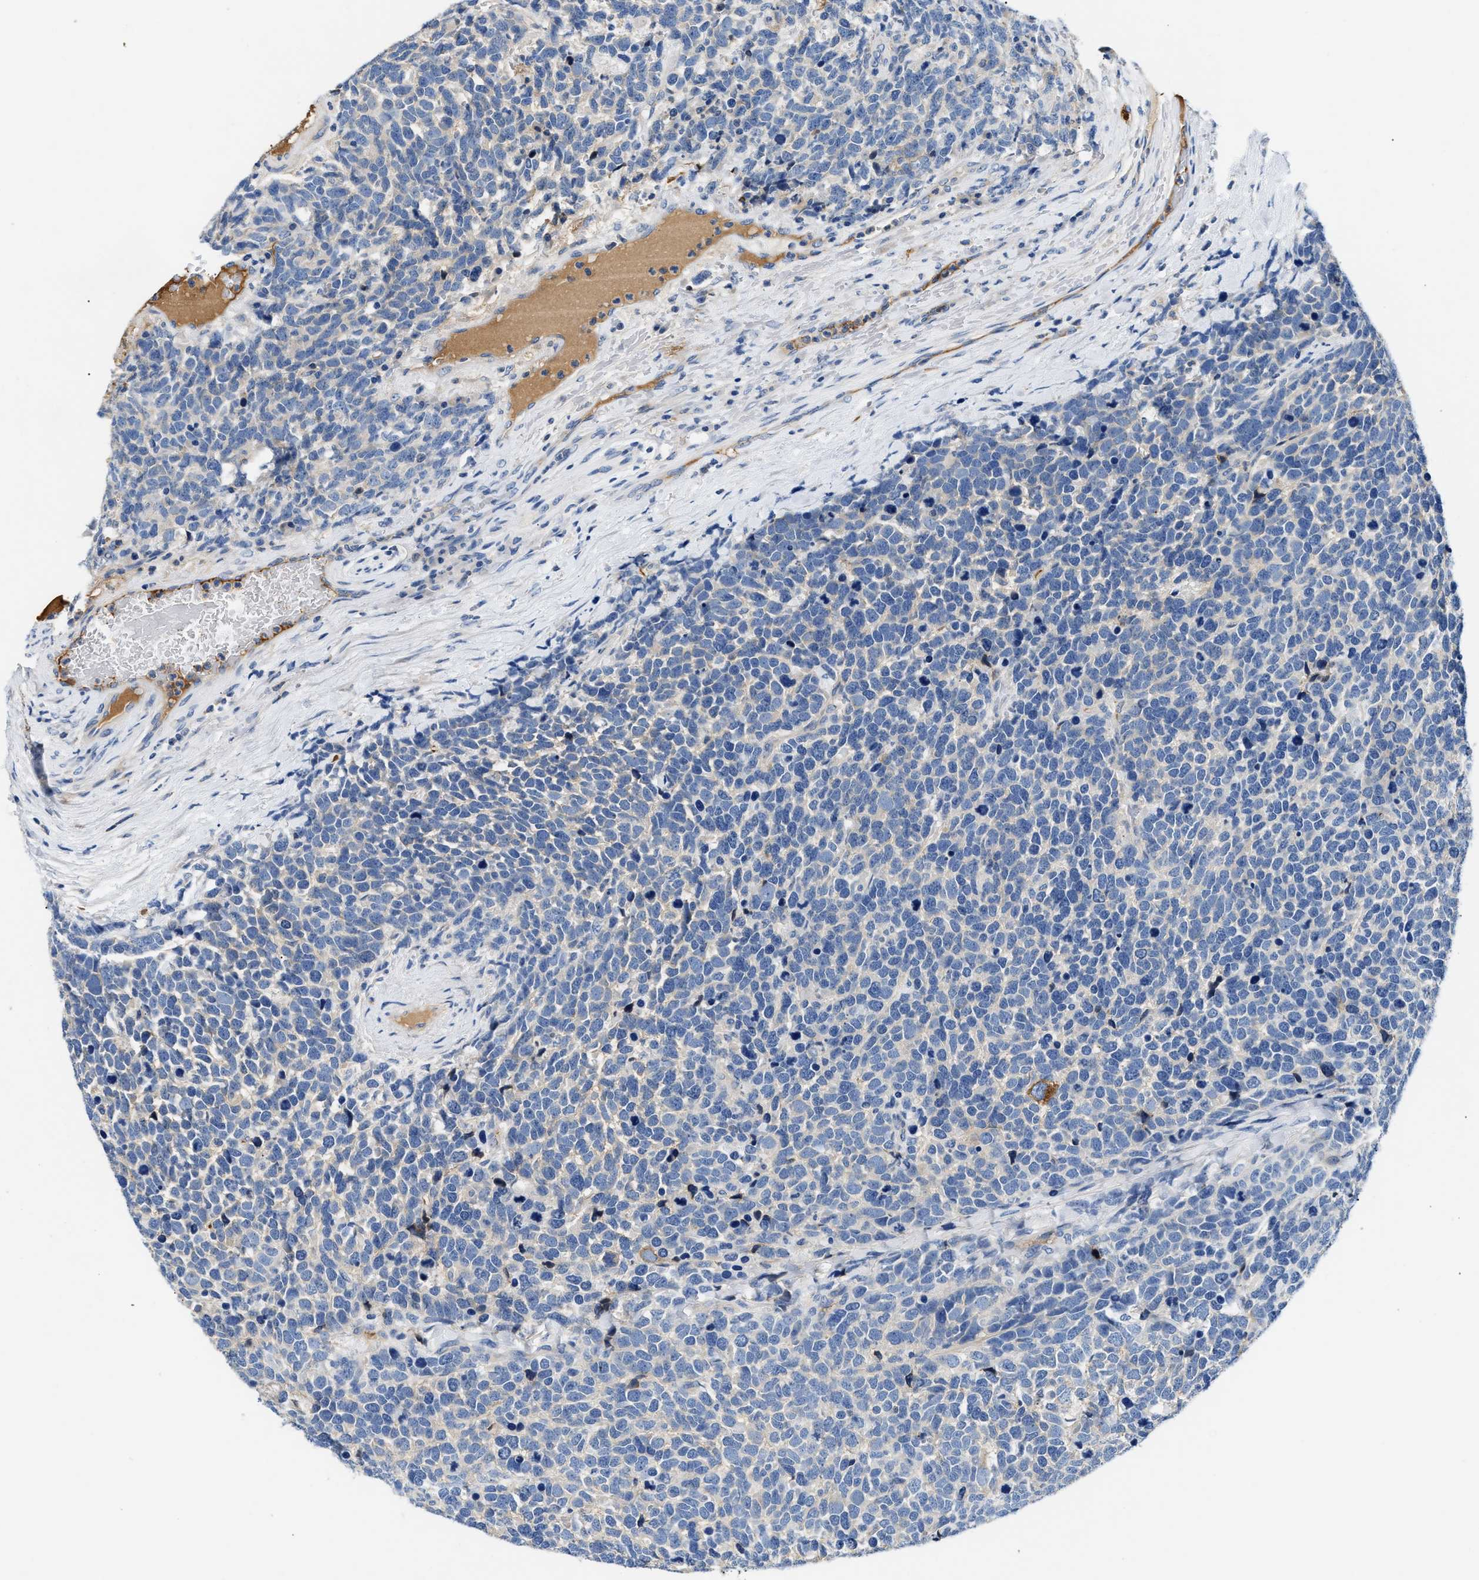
{"staining": {"intensity": "negative", "quantity": "none", "location": "none"}, "tissue": "urothelial cancer", "cell_type": "Tumor cells", "image_type": "cancer", "snomed": [{"axis": "morphology", "description": "Urothelial carcinoma, High grade"}, {"axis": "topography", "description": "Urinary bladder"}], "caption": "Protein analysis of urothelial cancer reveals no significant positivity in tumor cells. Brightfield microscopy of IHC stained with DAB (3,3'-diaminobenzidine) (brown) and hematoxylin (blue), captured at high magnification.", "gene": "TUT7", "patient": {"sex": "female", "age": 82}}